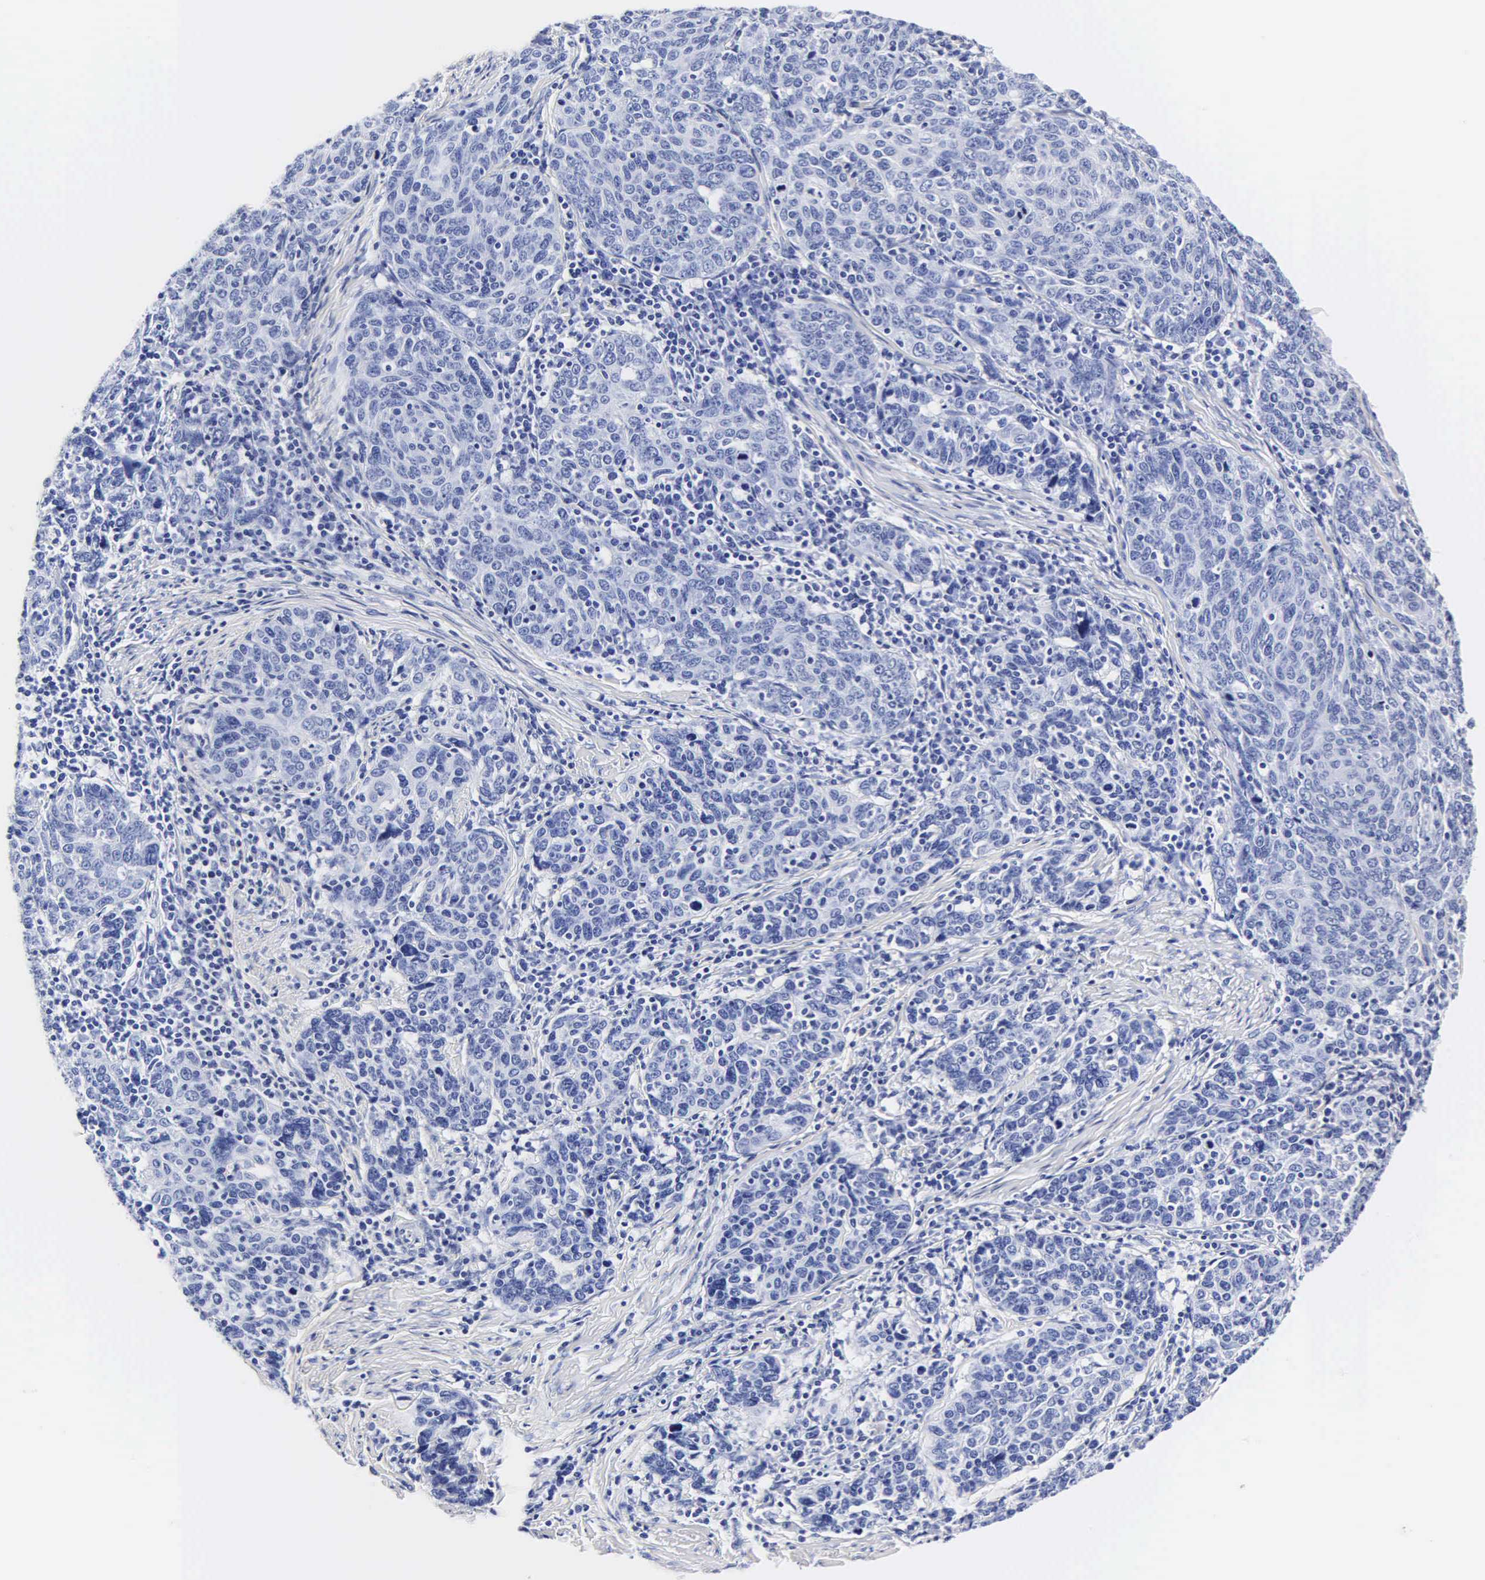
{"staining": {"intensity": "negative", "quantity": "none", "location": "none"}, "tissue": "cervical cancer", "cell_type": "Tumor cells", "image_type": "cancer", "snomed": [{"axis": "morphology", "description": "Squamous cell carcinoma, NOS"}, {"axis": "topography", "description": "Cervix"}], "caption": "DAB immunohistochemical staining of human squamous cell carcinoma (cervical) demonstrates no significant positivity in tumor cells. (DAB immunohistochemistry (IHC) with hematoxylin counter stain).", "gene": "MB", "patient": {"sex": "female", "age": 41}}